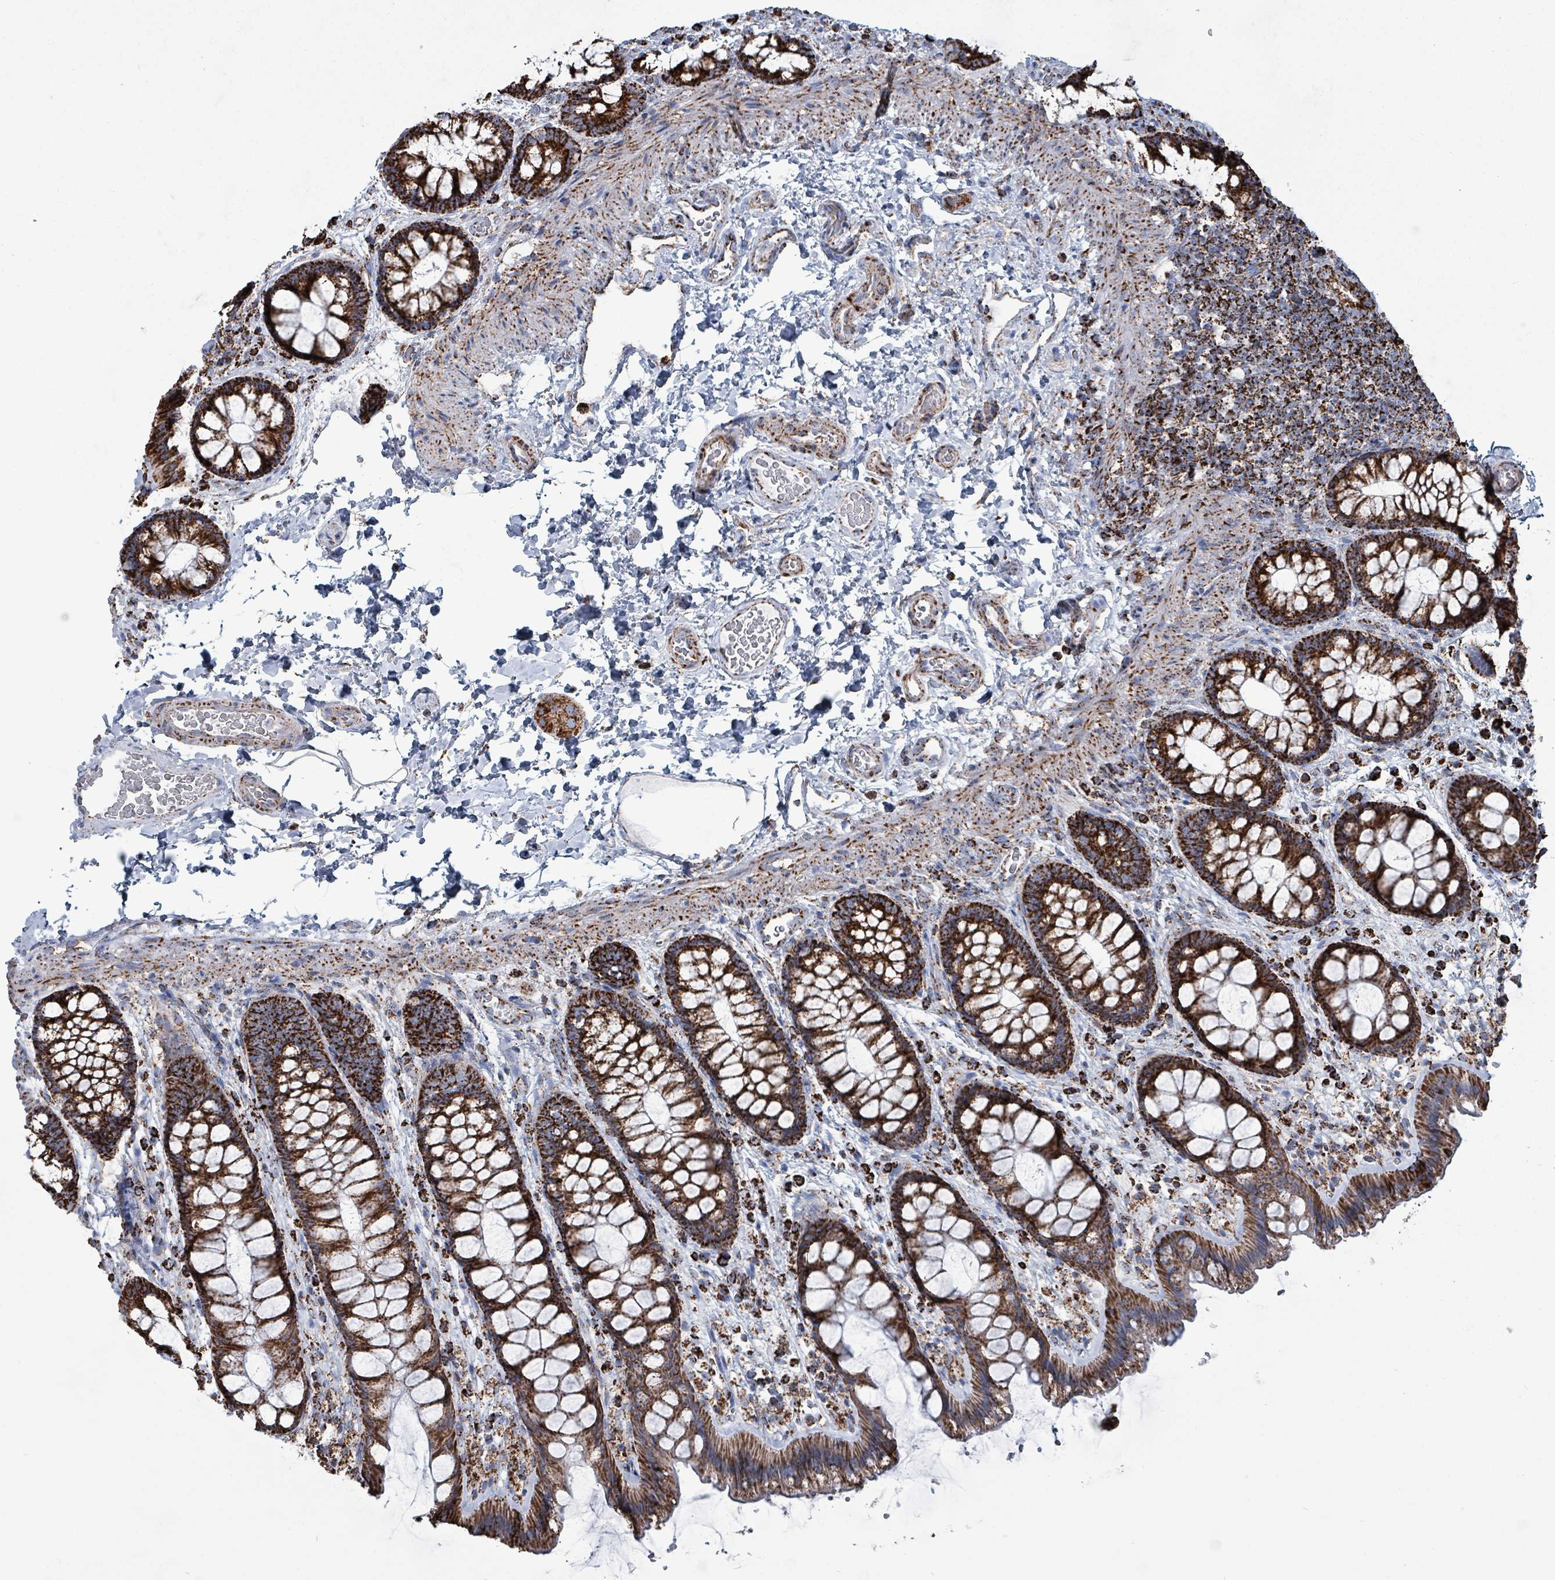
{"staining": {"intensity": "moderate", "quantity": "25%-75%", "location": "cytoplasmic/membranous"}, "tissue": "colon", "cell_type": "Endothelial cells", "image_type": "normal", "snomed": [{"axis": "morphology", "description": "Normal tissue, NOS"}, {"axis": "topography", "description": "Colon"}], "caption": "Immunohistochemistry (DAB (3,3'-diaminobenzidine)) staining of benign colon exhibits moderate cytoplasmic/membranous protein staining in about 25%-75% of endothelial cells.", "gene": "IDH3B", "patient": {"sex": "male", "age": 46}}